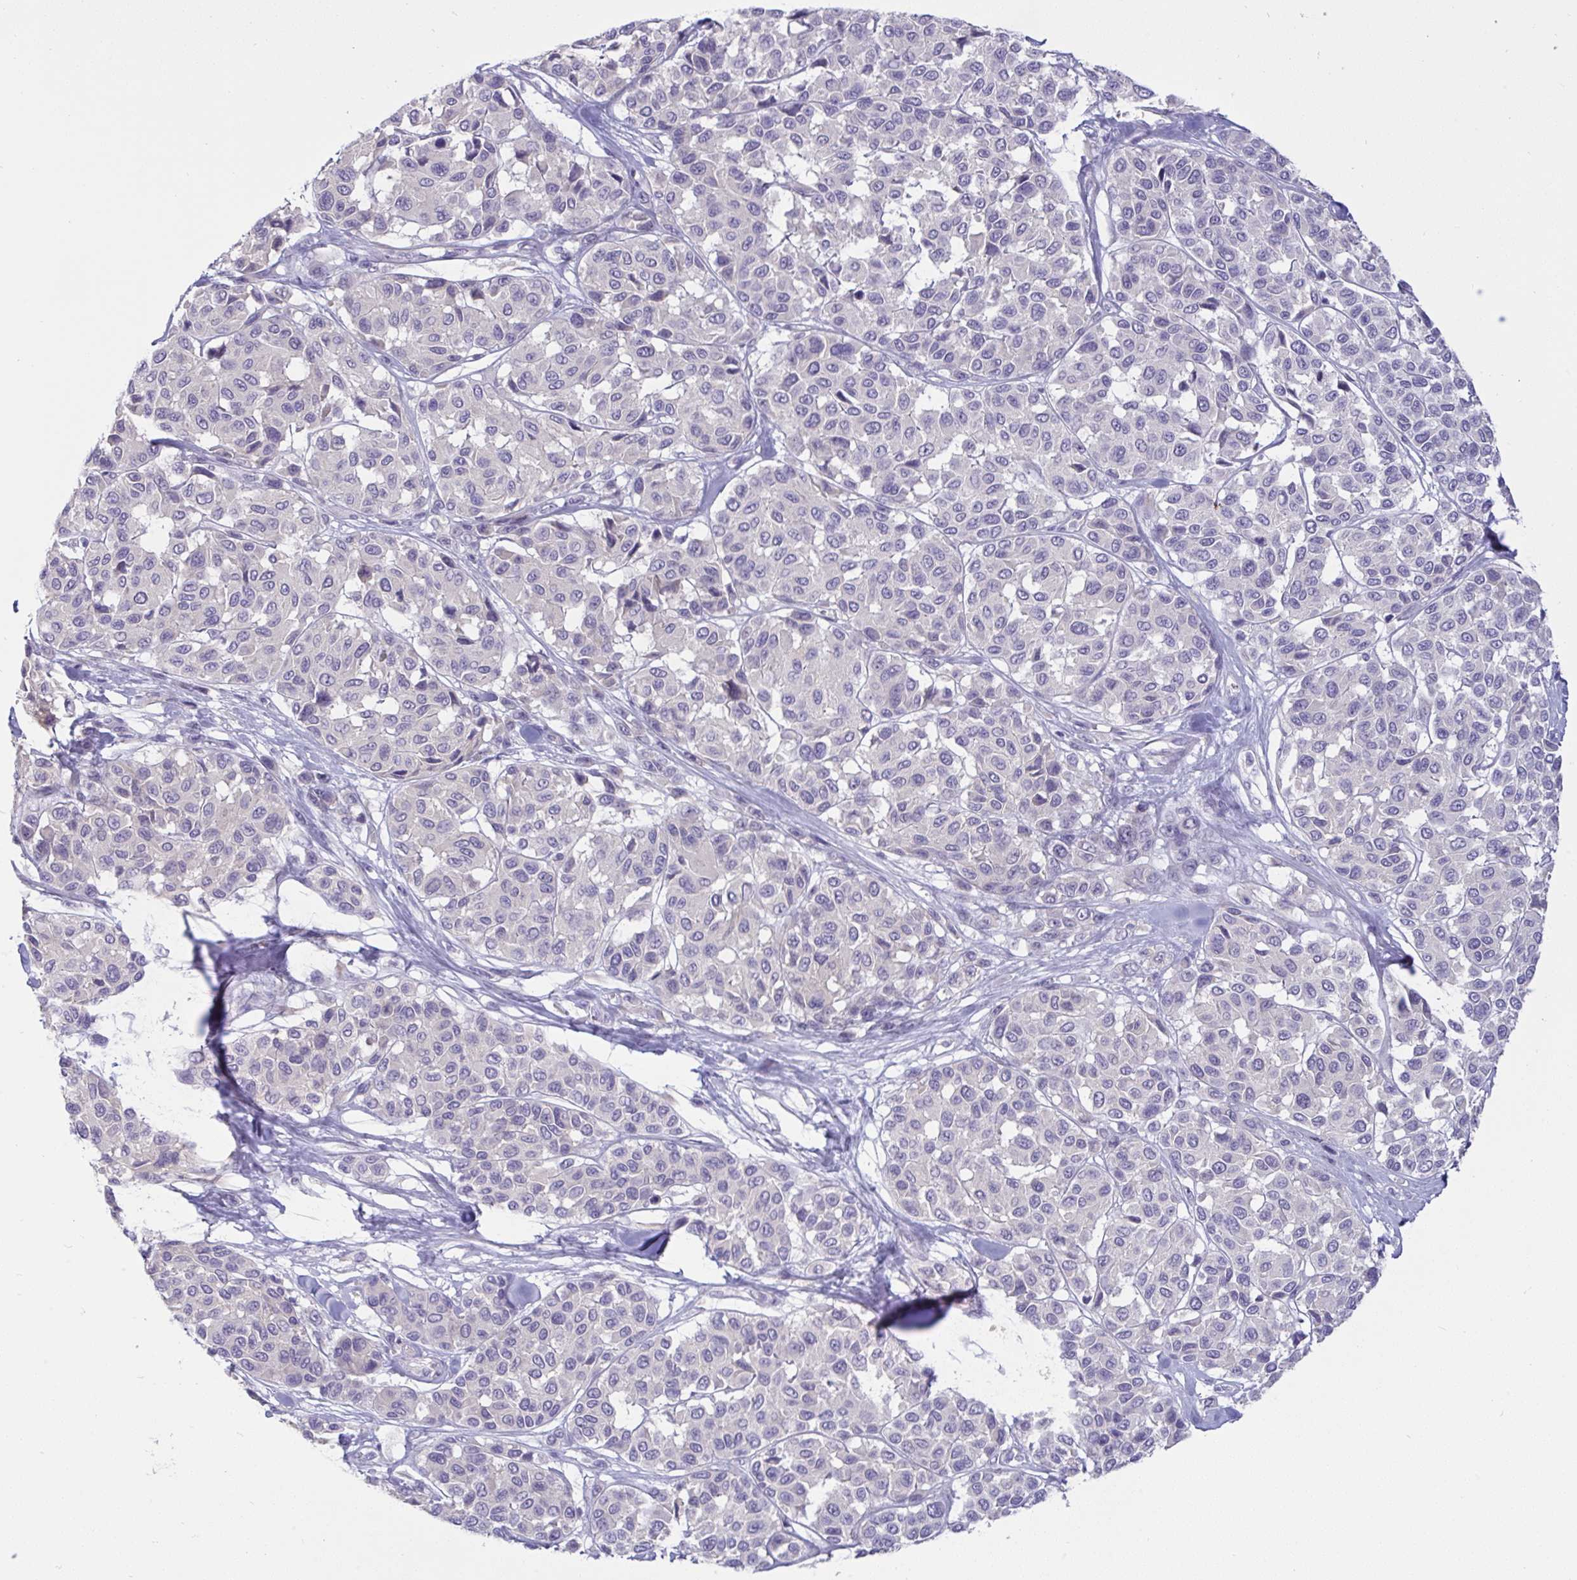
{"staining": {"intensity": "negative", "quantity": "none", "location": "none"}, "tissue": "melanoma", "cell_type": "Tumor cells", "image_type": "cancer", "snomed": [{"axis": "morphology", "description": "Malignant melanoma, NOS"}, {"axis": "topography", "description": "Skin"}], "caption": "High magnification brightfield microscopy of malignant melanoma stained with DAB (3,3'-diaminobenzidine) (brown) and counterstained with hematoxylin (blue): tumor cells show no significant staining.", "gene": "TMEM41A", "patient": {"sex": "female", "age": 66}}